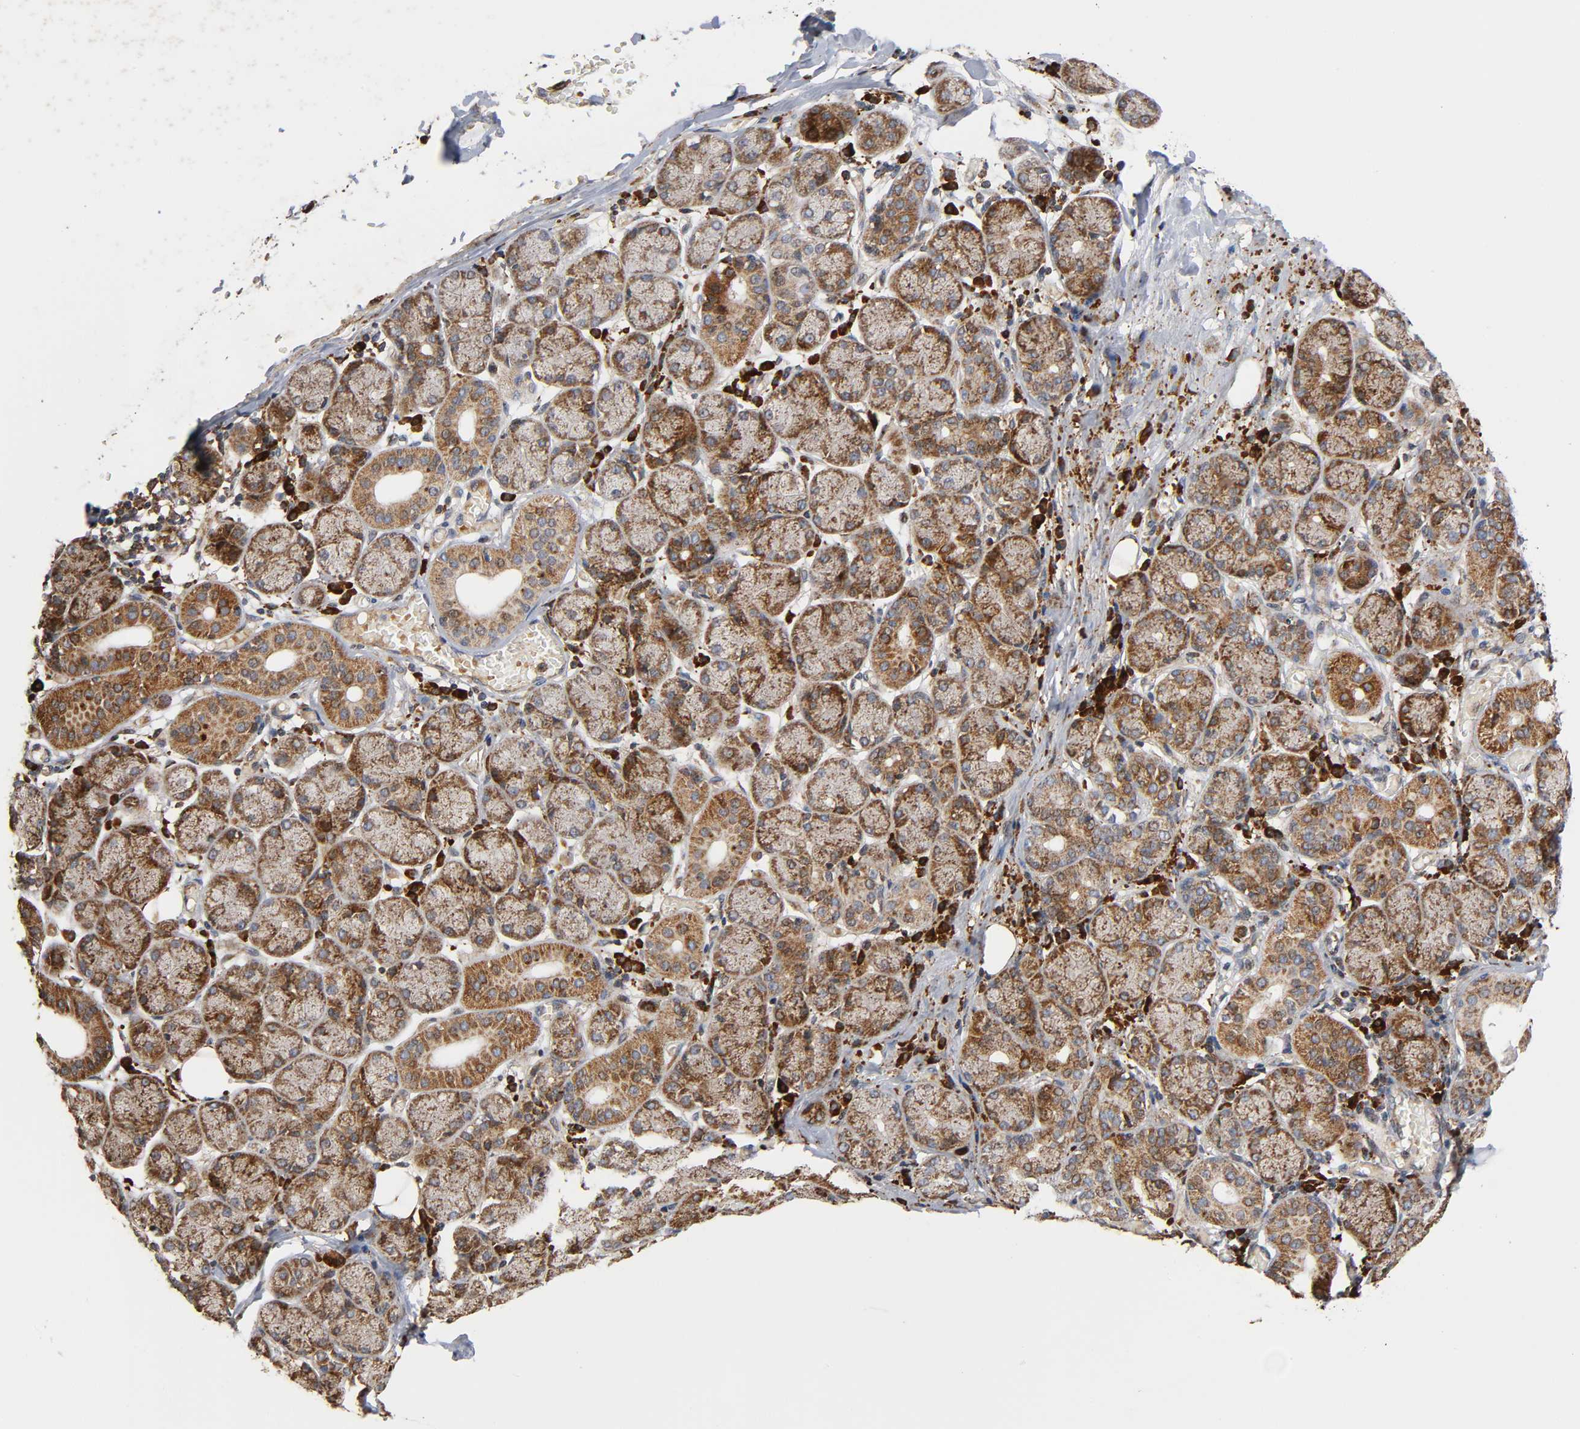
{"staining": {"intensity": "moderate", "quantity": "25%-75%", "location": "cytoplasmic/membranous"}, "tissue": "salivary gland", "cell_type": "Glandular cells", "image_type": "normal", "snomed": [{"axis": "morphology", "description": "Normal tissue, NOS"}, {"axis": "topography", "description": "Salivary gland"}], "caption": "Immunohistochemical staining of benign salivary gland shows moderate cytoplasmic/membranous protein positivity in about 25%-75% of glandular cells. Using DAB (brown) and hematoxylin (blue) stains, captured at high magnification using brightfield microscopy.", "gene": "MAP3K1", "patient": {"sex": "female", "age": 24}}